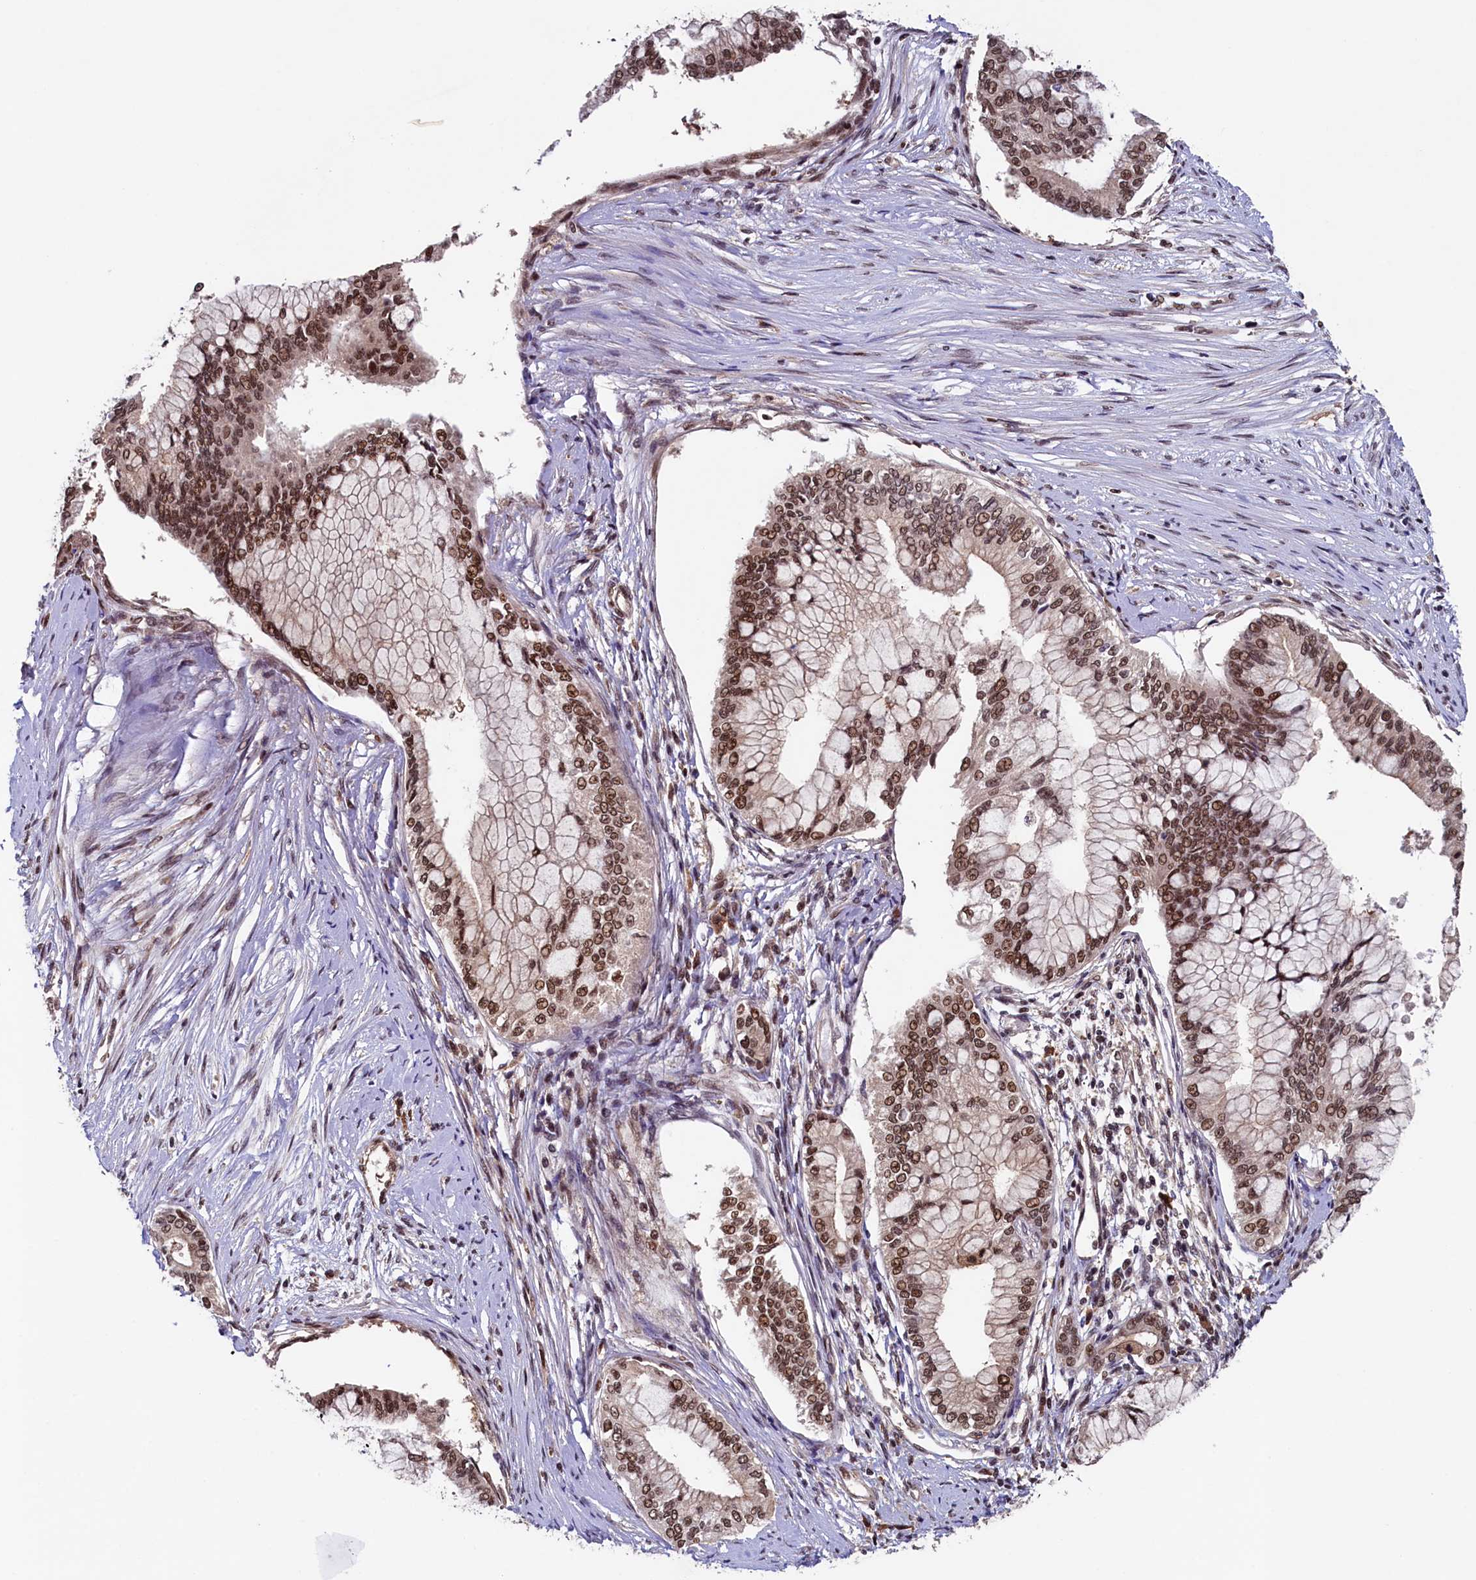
{"staining": {"intensity": "moderate", "quantity": ">75%", "location": "nuclear"}, "tissue": "pancreatic cancer", "cell_type": "Tumor cells", "image_type": "cancer", "snomed": [{"axis": "morphology", "description": "Adenocarcinoma, NOS"}, {"axis": "topography", "description": "Pancreas"}], "caption": "Protein analysis of pancreatic cancer tissue displays moderate nuclear expression in approximately >75% of tumor cells. The staining is performed using DAB (3,3'-diaminobenzidine) brown chromogen to label protein expression. The nuclei are counter-stained blue using hematoxylin.", "gene": "LEO1", "patient": {"sex": "male", "age": 46}}